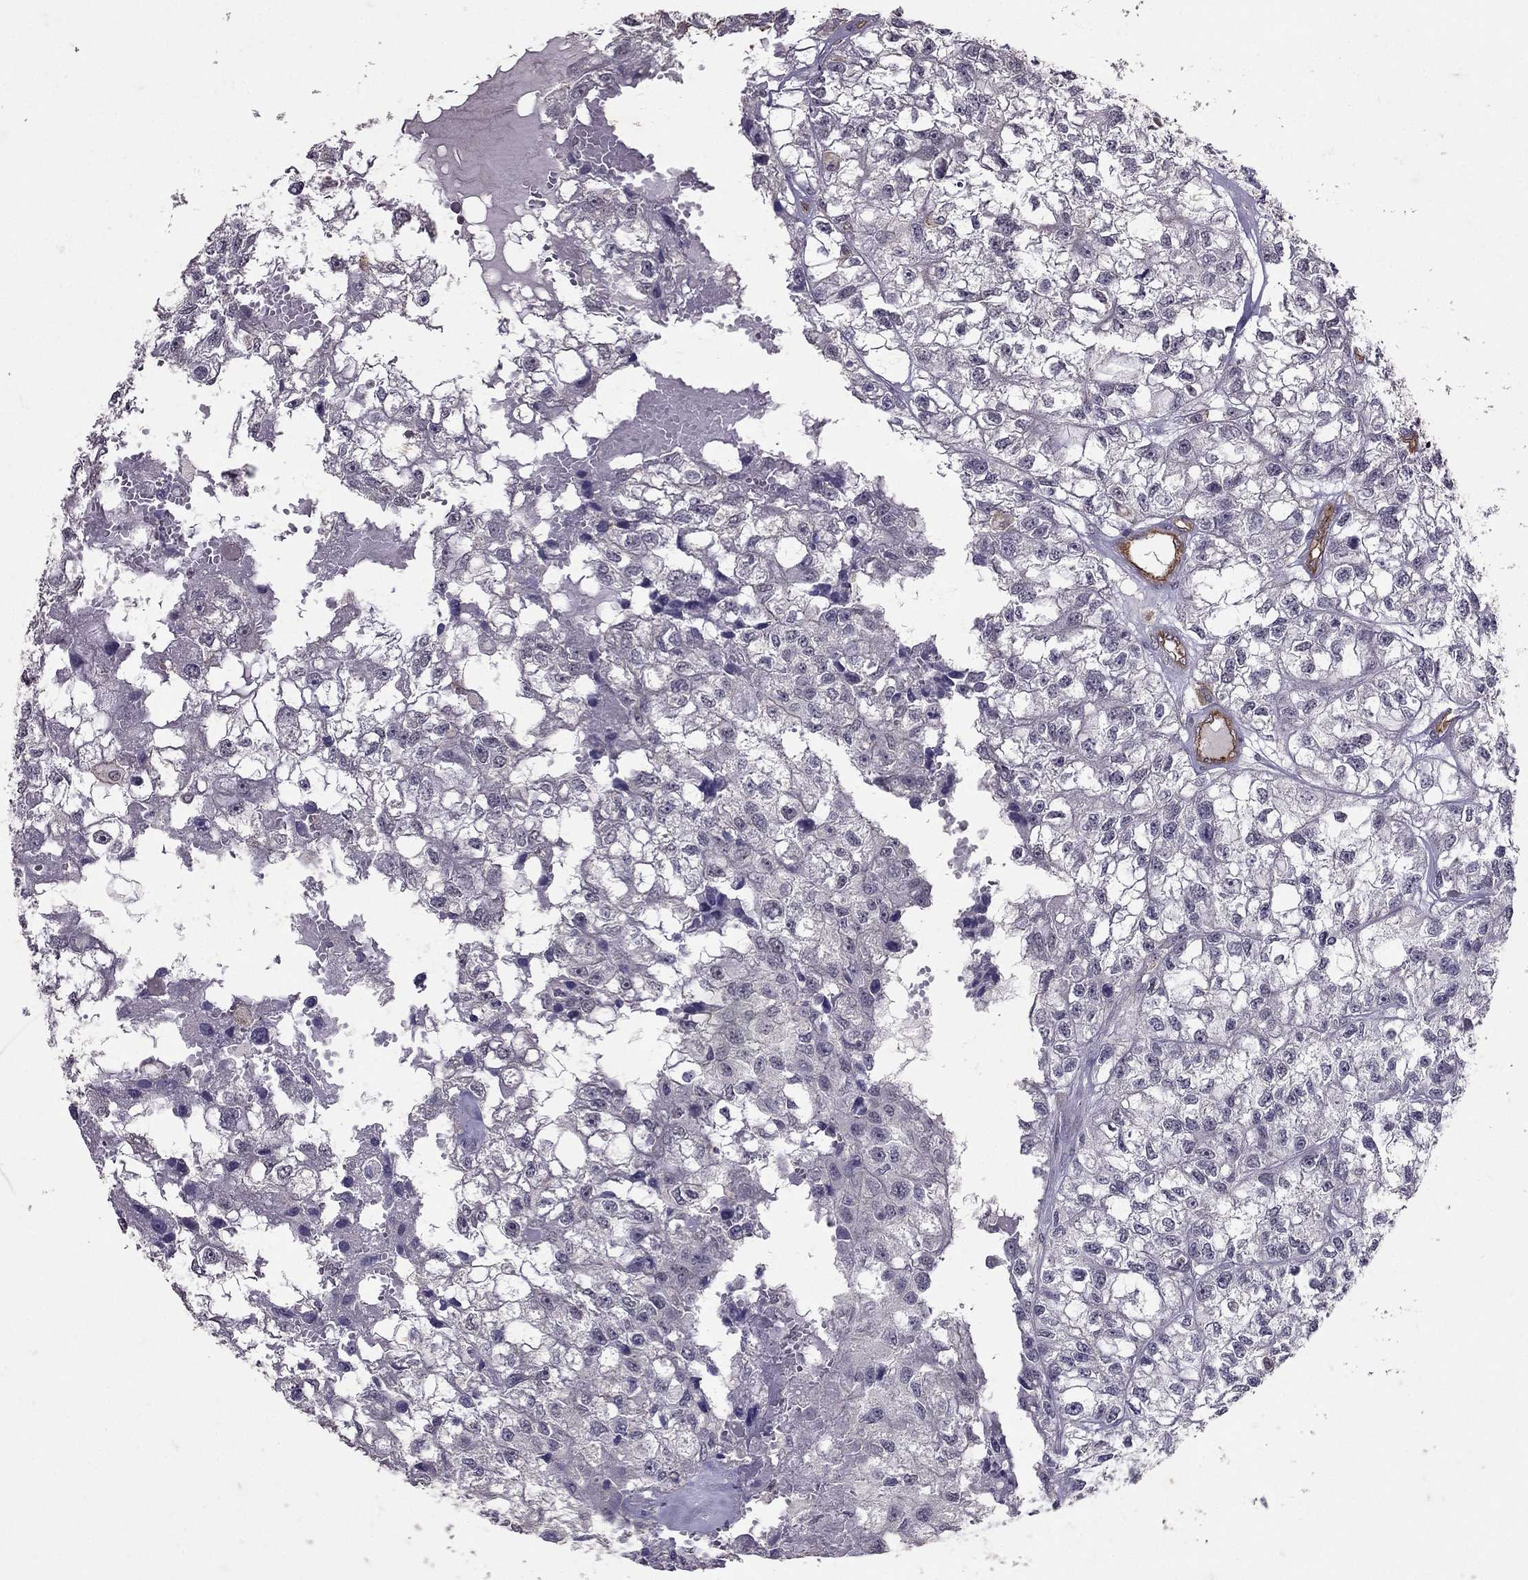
{"staining": {"intensity": "negative", "quantity": "none", "location": "none"}, "tissue": "renal cancer", "cell_type": "Tumor cells", "image_type": "cancer", "snomed": [{"axis": "morphology", "description": "Adenocarcinoma, NOS"}, {"axis": "topography", "description": "Kidney"}], "caption": "Immunohistochemistry histopathology image of human adenocarcinoma (renal) stained for a protein (brown), which demonstrates no positivity in tumor cells.", "gene": "RASIP1", "patient": {"sex": "male", "age": 56}}